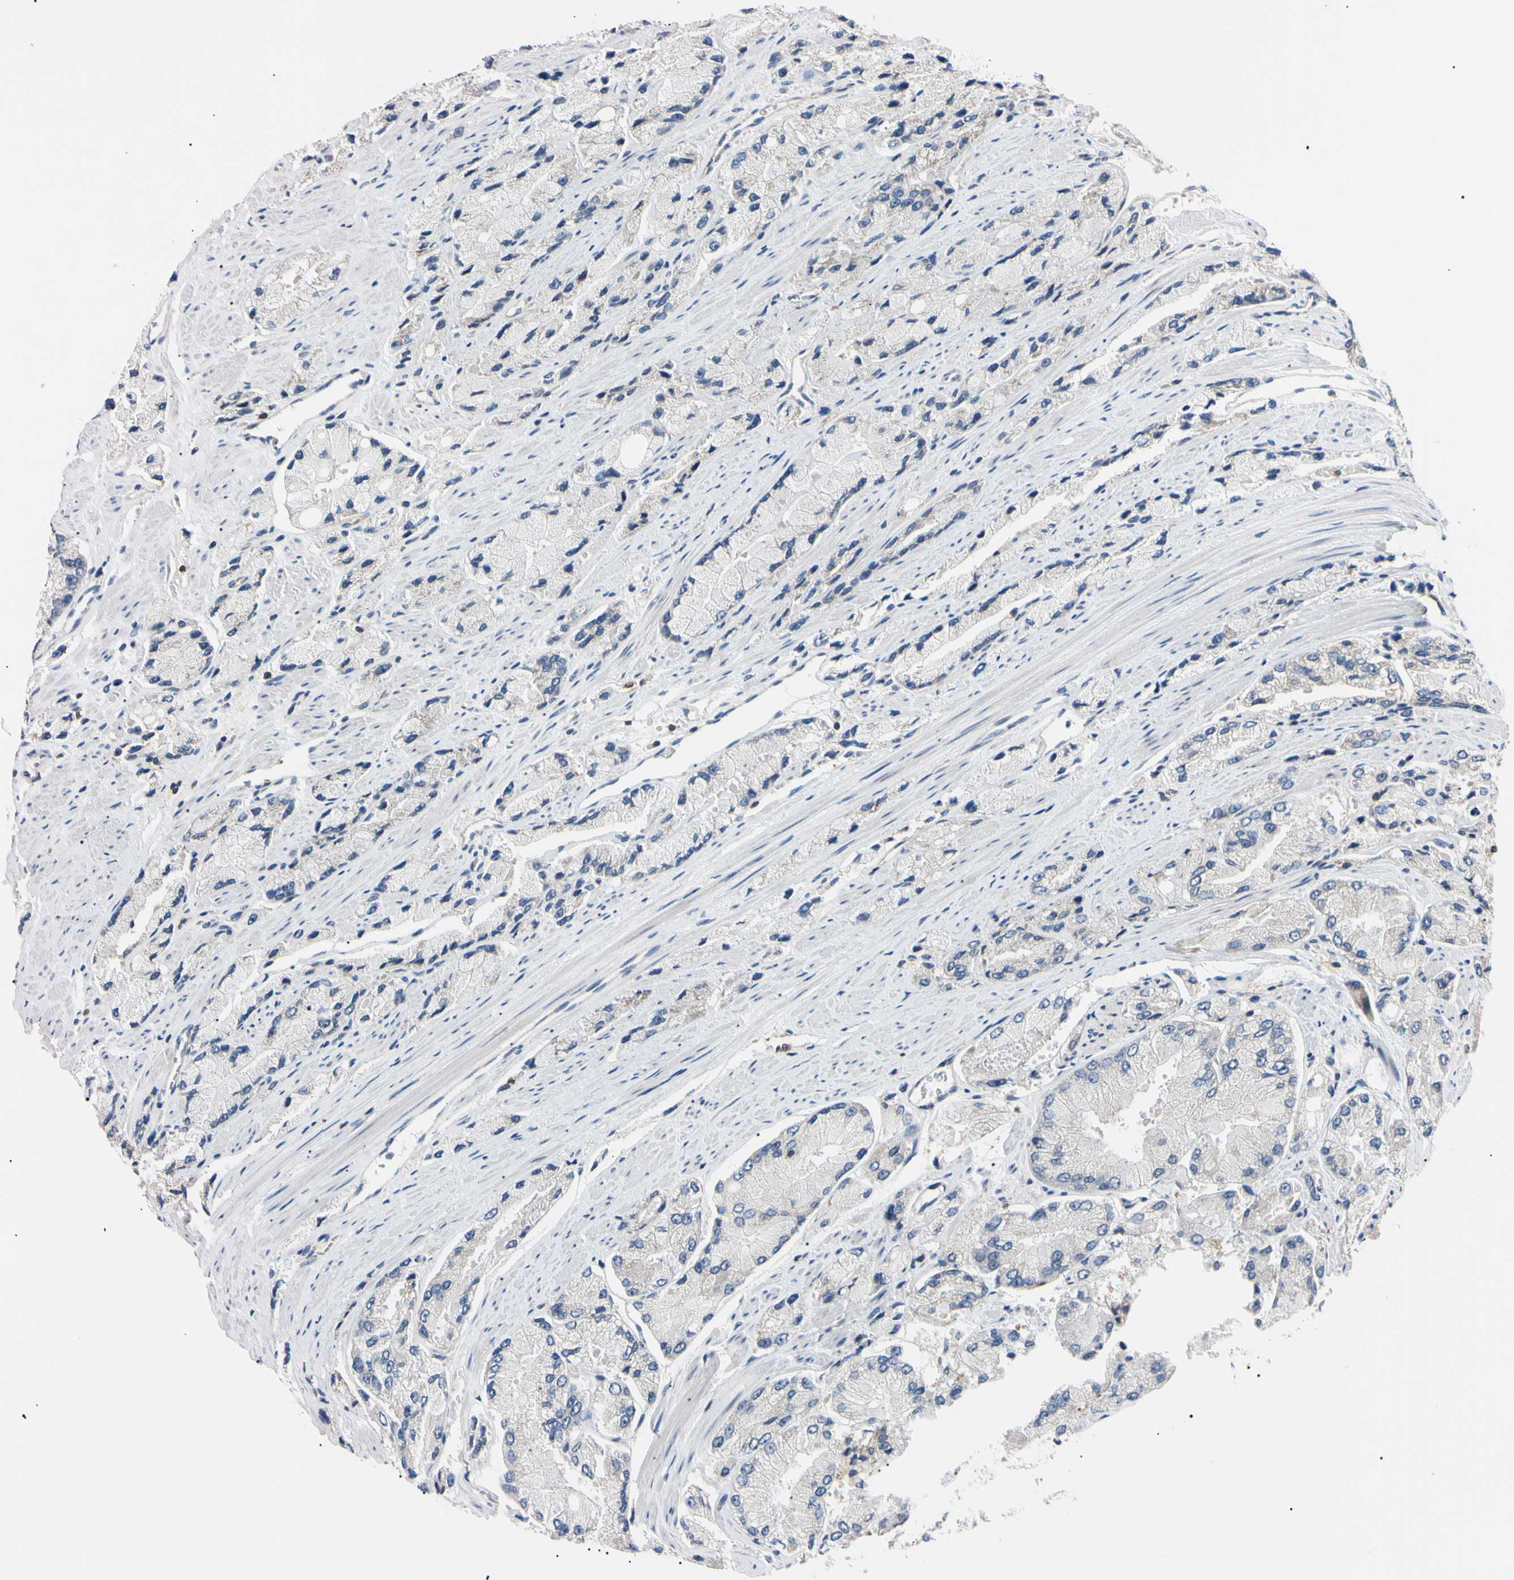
{"staining": {"intensity": "weak", "quantity": "<25%", "location": "cytoplasmic/membranous"}, "tissue": "prostate cancer", "cell_type": "Tumor cells", "image_type": "cancer", "snomed": [{"axis": "morphology", "description": "Adenocarcinoma, High grade"}, {"axis": "topography", "description": "Prostate"}], "caption": "Immunohistochemical staining of prostate cancer (high-grade adenocarcinoma) shows no significant staining in tumor cells.", "gene": "PNKD", "patient": {"sex": "male", "age": 58}}